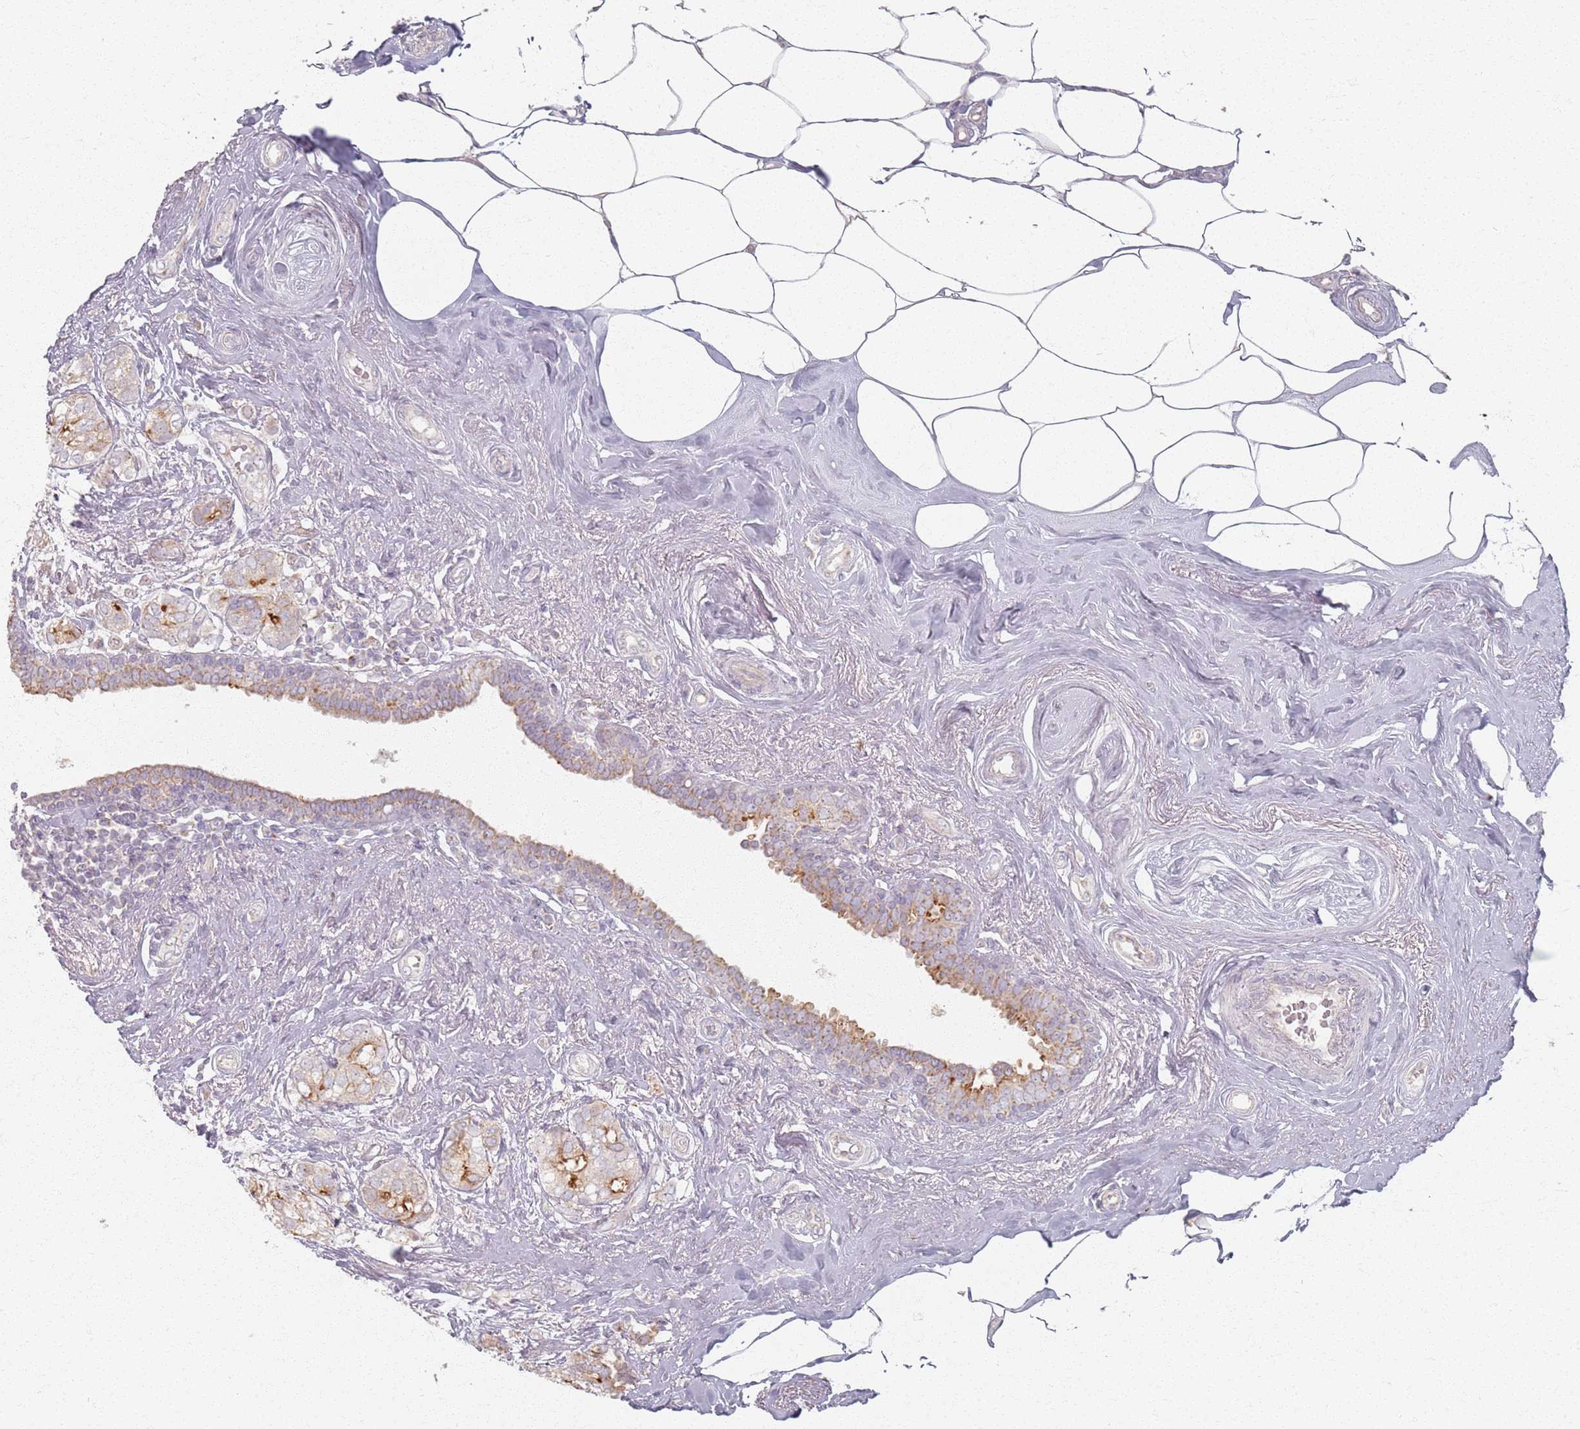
{"staining": {"intensity": "strong", "quantity": "<25%", "location": "cytoplasmic/membranous"}, "tissue": "breast cancer", "cell_type": "Tumor cells", "image_type": "cancer", "snomed": [{"axis": "morphology", "description": "Duct carcinoma"}, {"axis": "topography", "description": "Breast"}], "caption": "Breast cancer (infiltrating ductal carcinoma) was stained to show a protein in brown. There is medium levels of strong cytoplasmic/membranous staining in approximately <25% of tumor cells. Using DAB (3,3'-diaminobenzidine) (brown) and hematoxylin (blue) stains, captured at high magnification using brightfield microscopy.", "gene": "PKD2L2", "patient": {"sex": "female", "age": 73}}